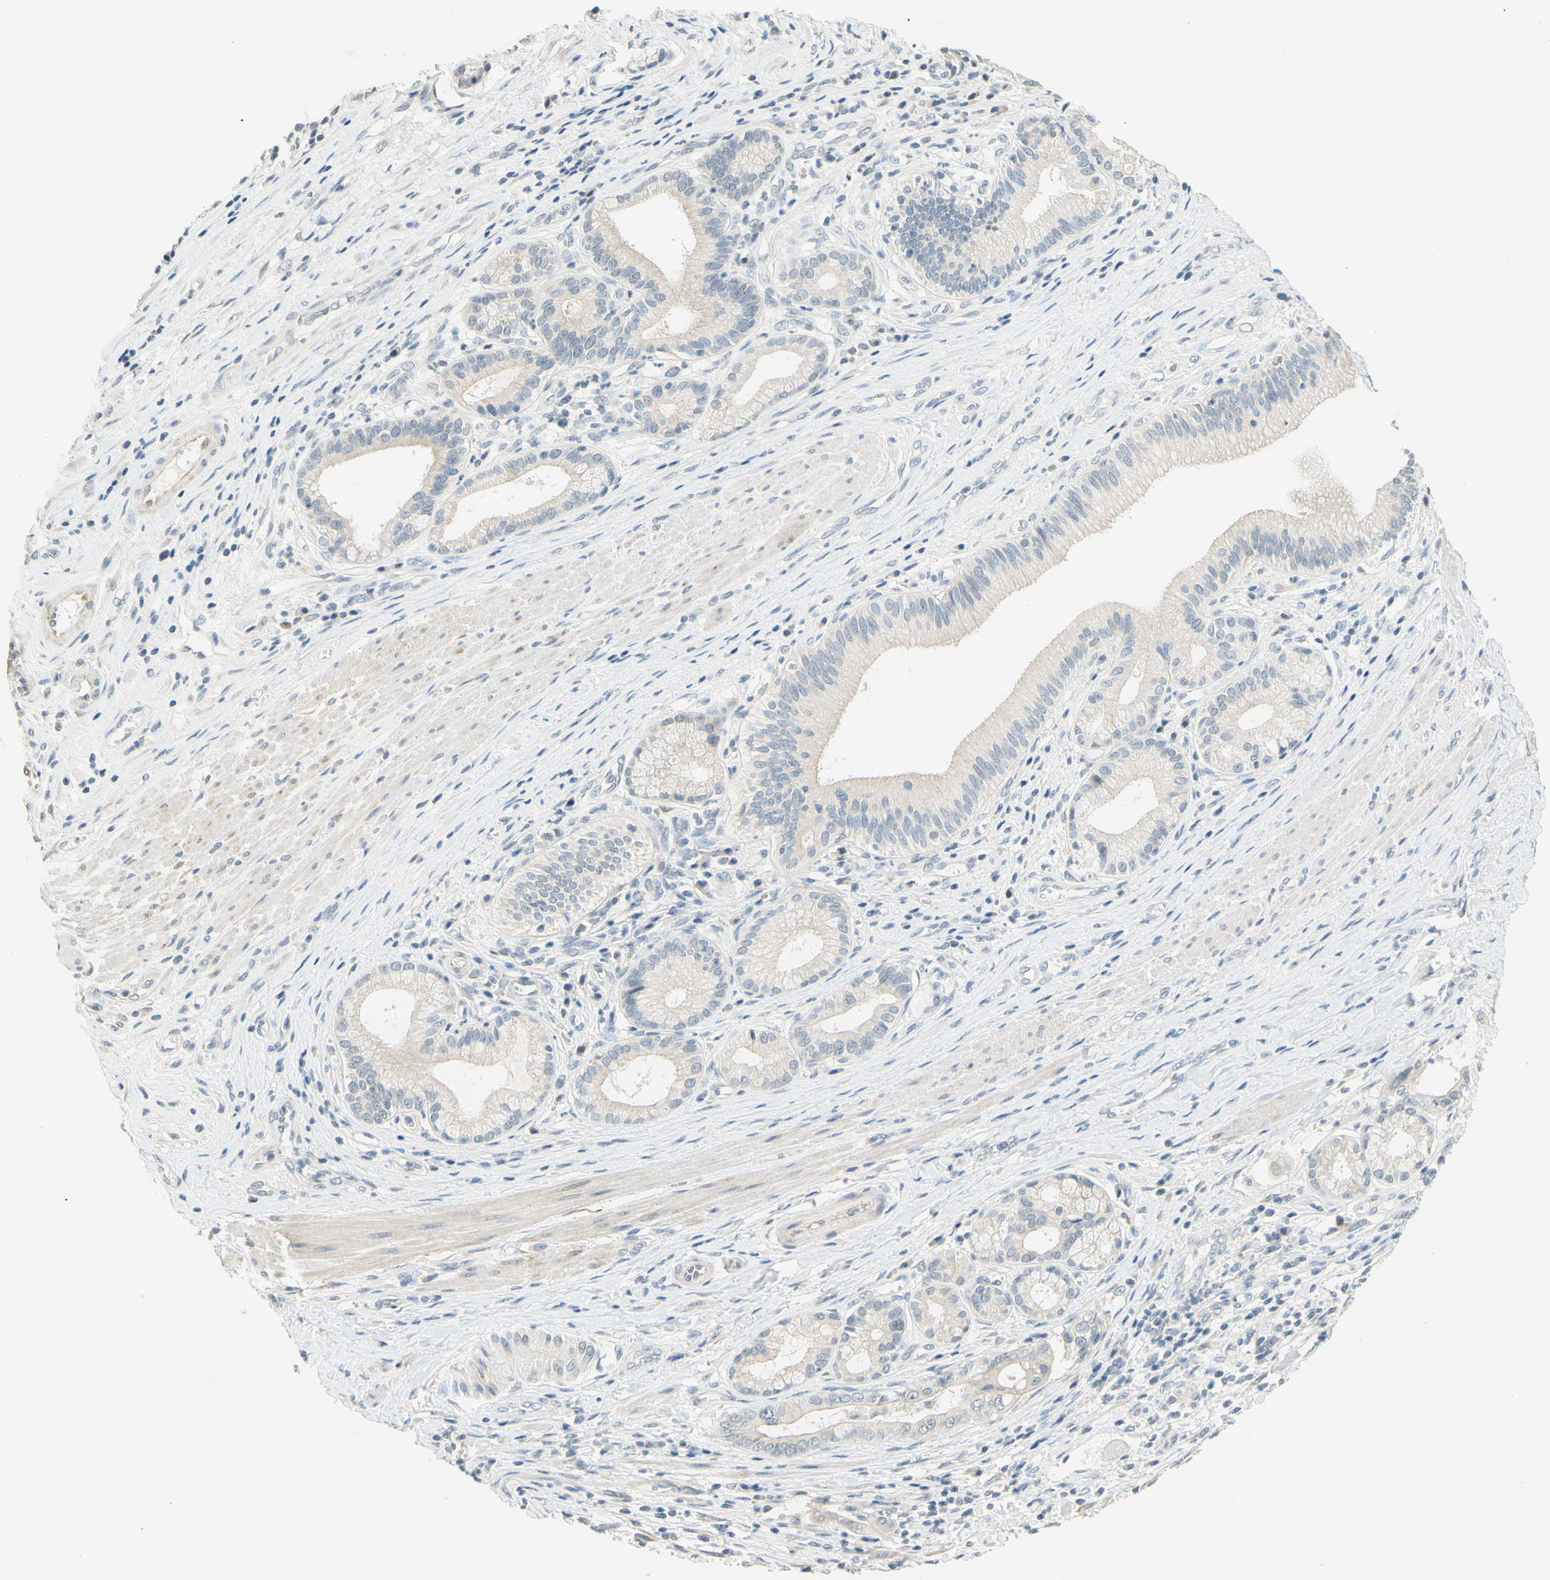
{"staining": {"intensity": "weak", "quantity": "25%-75%", "location": "cytoplasmic/membranous"}, "tissue": "pancreatic cancer", "cell_type": "Tumor cells", "image_type": "cancer", "snomed": [{"axis": "morphology", "description": "Adenocarcinoma, NOS"}, {"axis": "topography", "description": "Pancreas"}], "caption": "Pancreatic cancer tissue exhibits weak cytoplasmic/membranous expression in approximately 25%-75% of tumor cells, visualized by immunohistochemistry.", "gene": "MAG", "patient": {"sex": "female", "age": 75}}